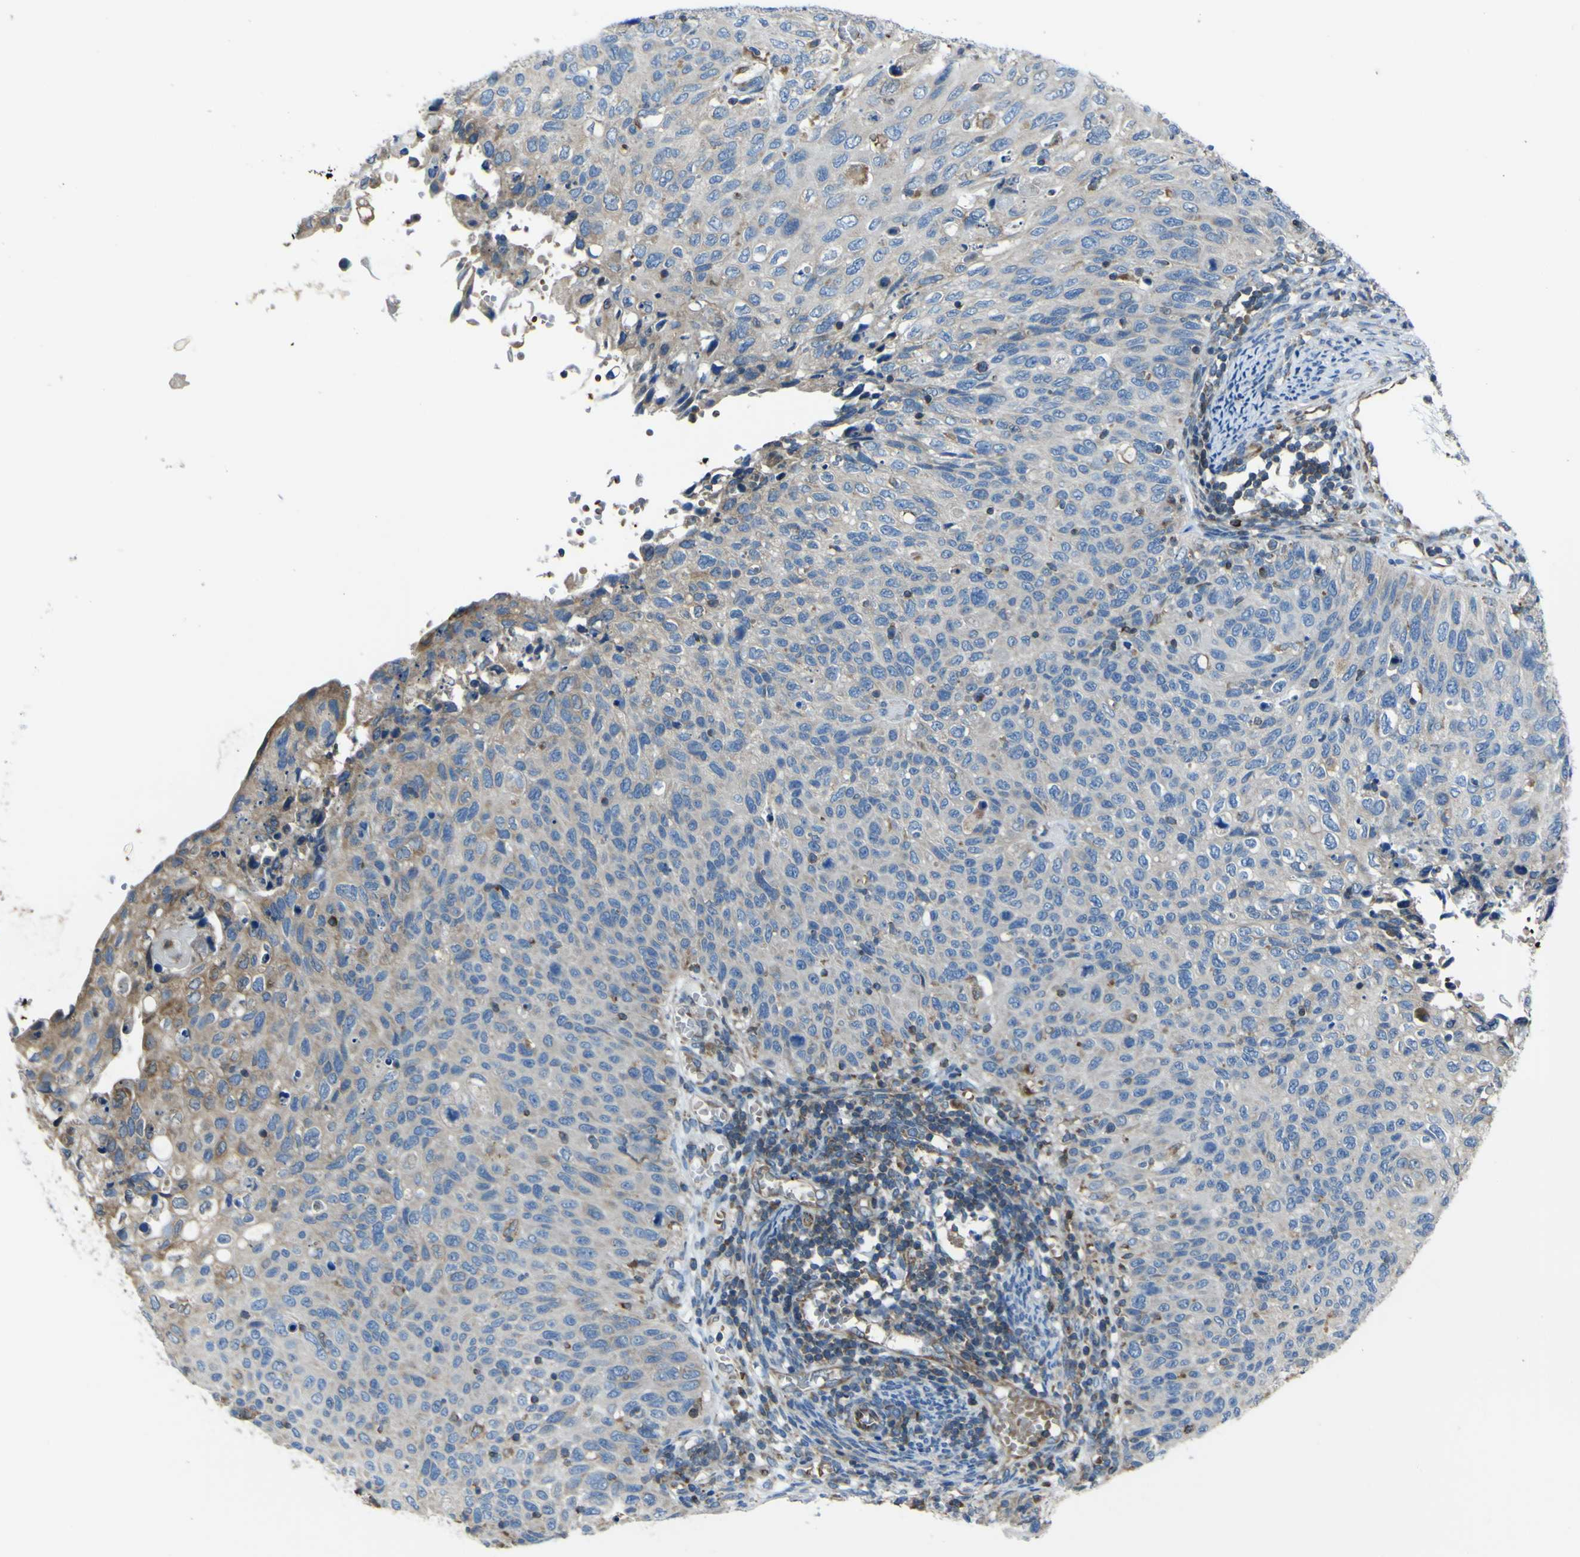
{"staining": {"intensity": "moderate", "quantity": "25%-75%", "location": "cytoplasmic/membranous"}, "tissue": "cervical cancer", "cell_type": "Tumor cells", "image_type": "cancer", "snomed": [{"axis": "morphology", "description": "Squamous cell carcinoma, NOS"}, {"axis": "topography", "description": "Cervix"}], "caption": "This is a histology image of immunohistochemistry (IHC) staining of squamous cell carcinoma (cervical), which shows moderate positivity in the cytoplasmic/membranous of tumor cells.", "gene": "STIM1", "patient": {"sex": "female", "age": 70}}